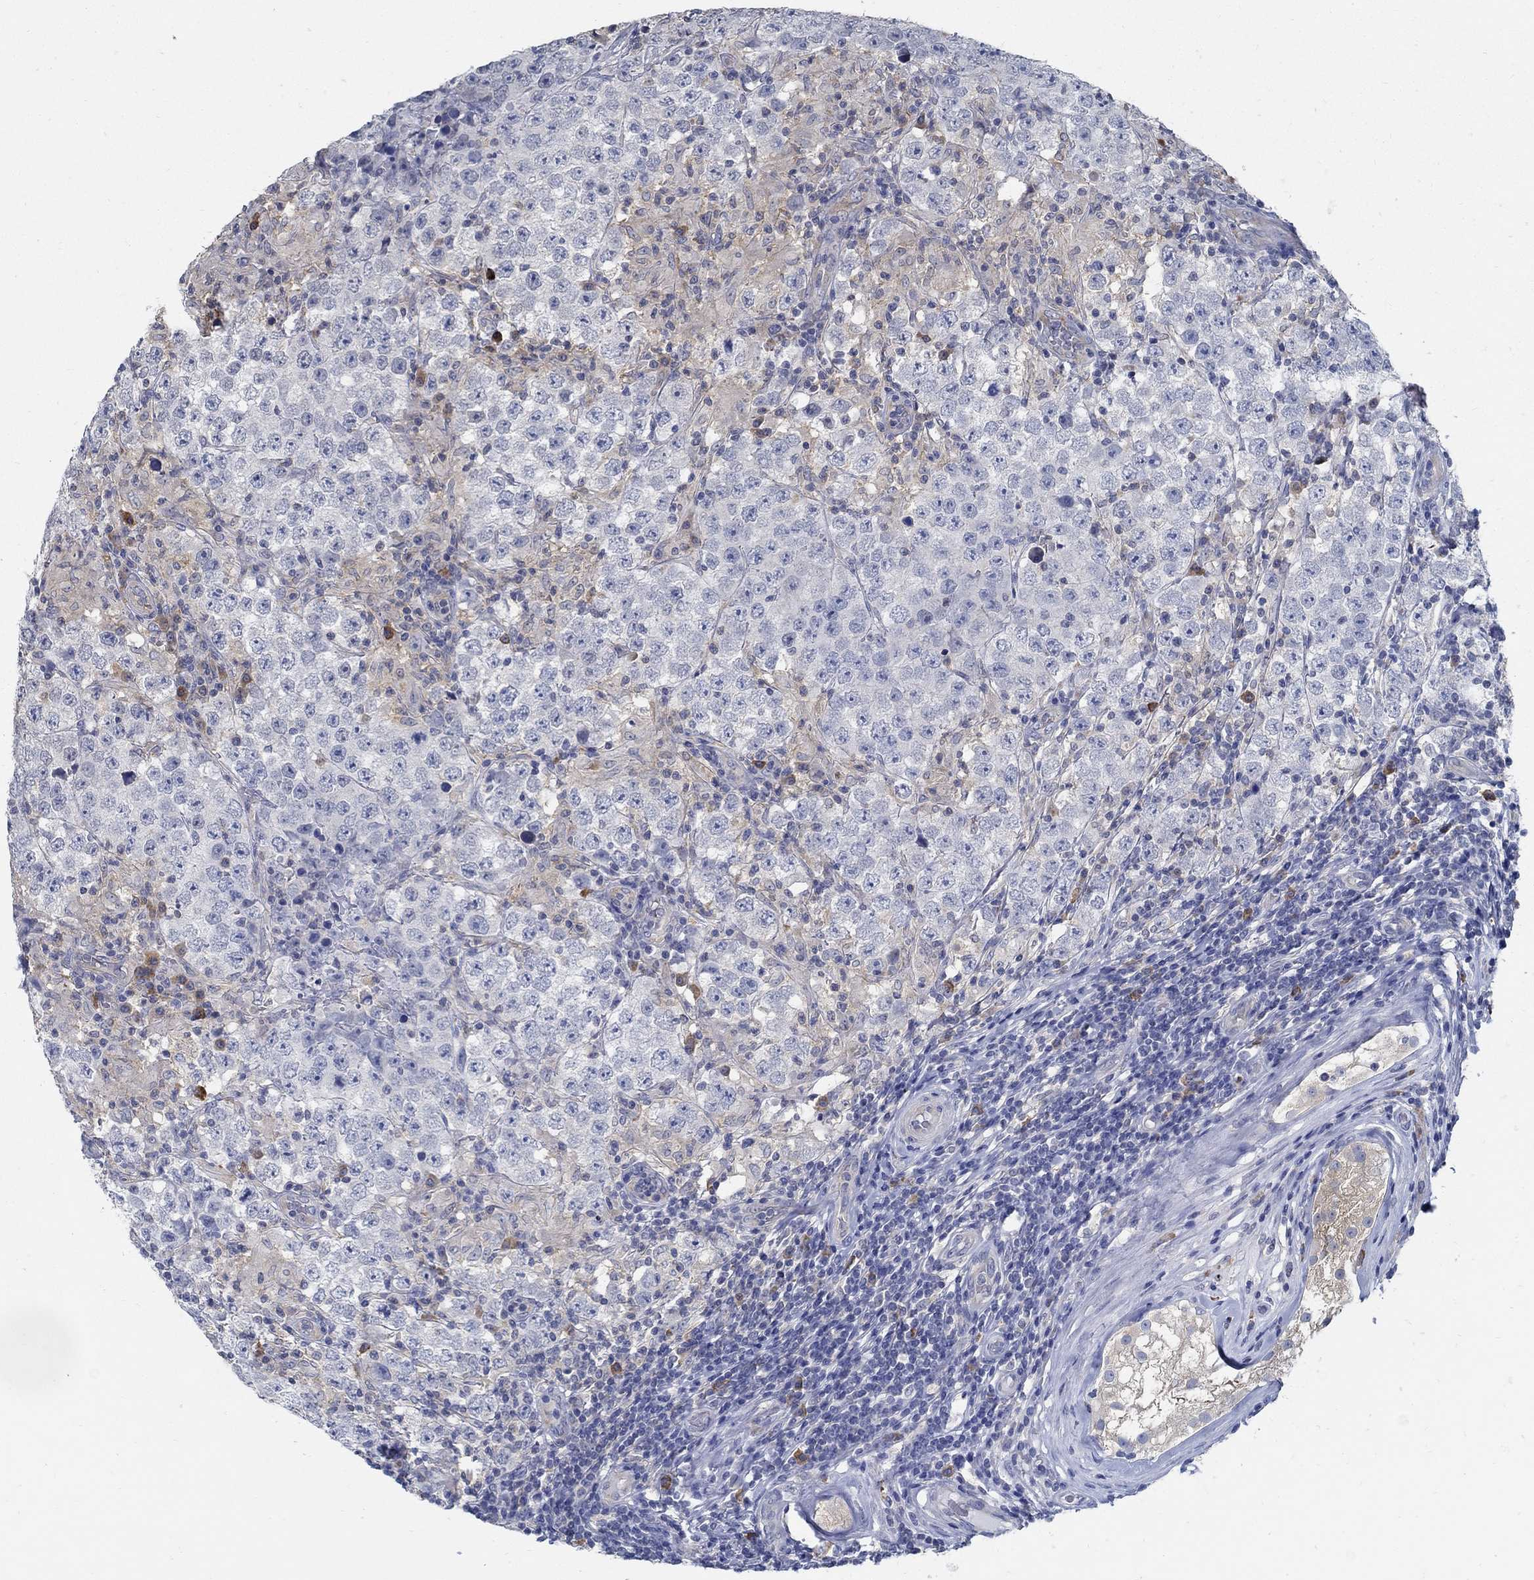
{"staining": {"intensity": "weak", "quantity": "<25%", "location": "cytoplasmic/membranous"}, "tissue": "testis cancer", "cell_type": "Tumor cells", "image_type": "cancer", "snomed": [{"axis": "morphology", "description": "Seminoma, NOS"}, {"axis": "morphology", "description": "Carcinoma, Embryonal, NOS"}, {"axis": "topography", "description": "Testis"}], "caption": "DAB (3,3'-diaminobenzidine) immunohistochemical staining of human testis seminoma demonstrates no significant staining in tumor cells.", "gene": "PCDH11X", "patient": {"sex": "male", "age": 41}}